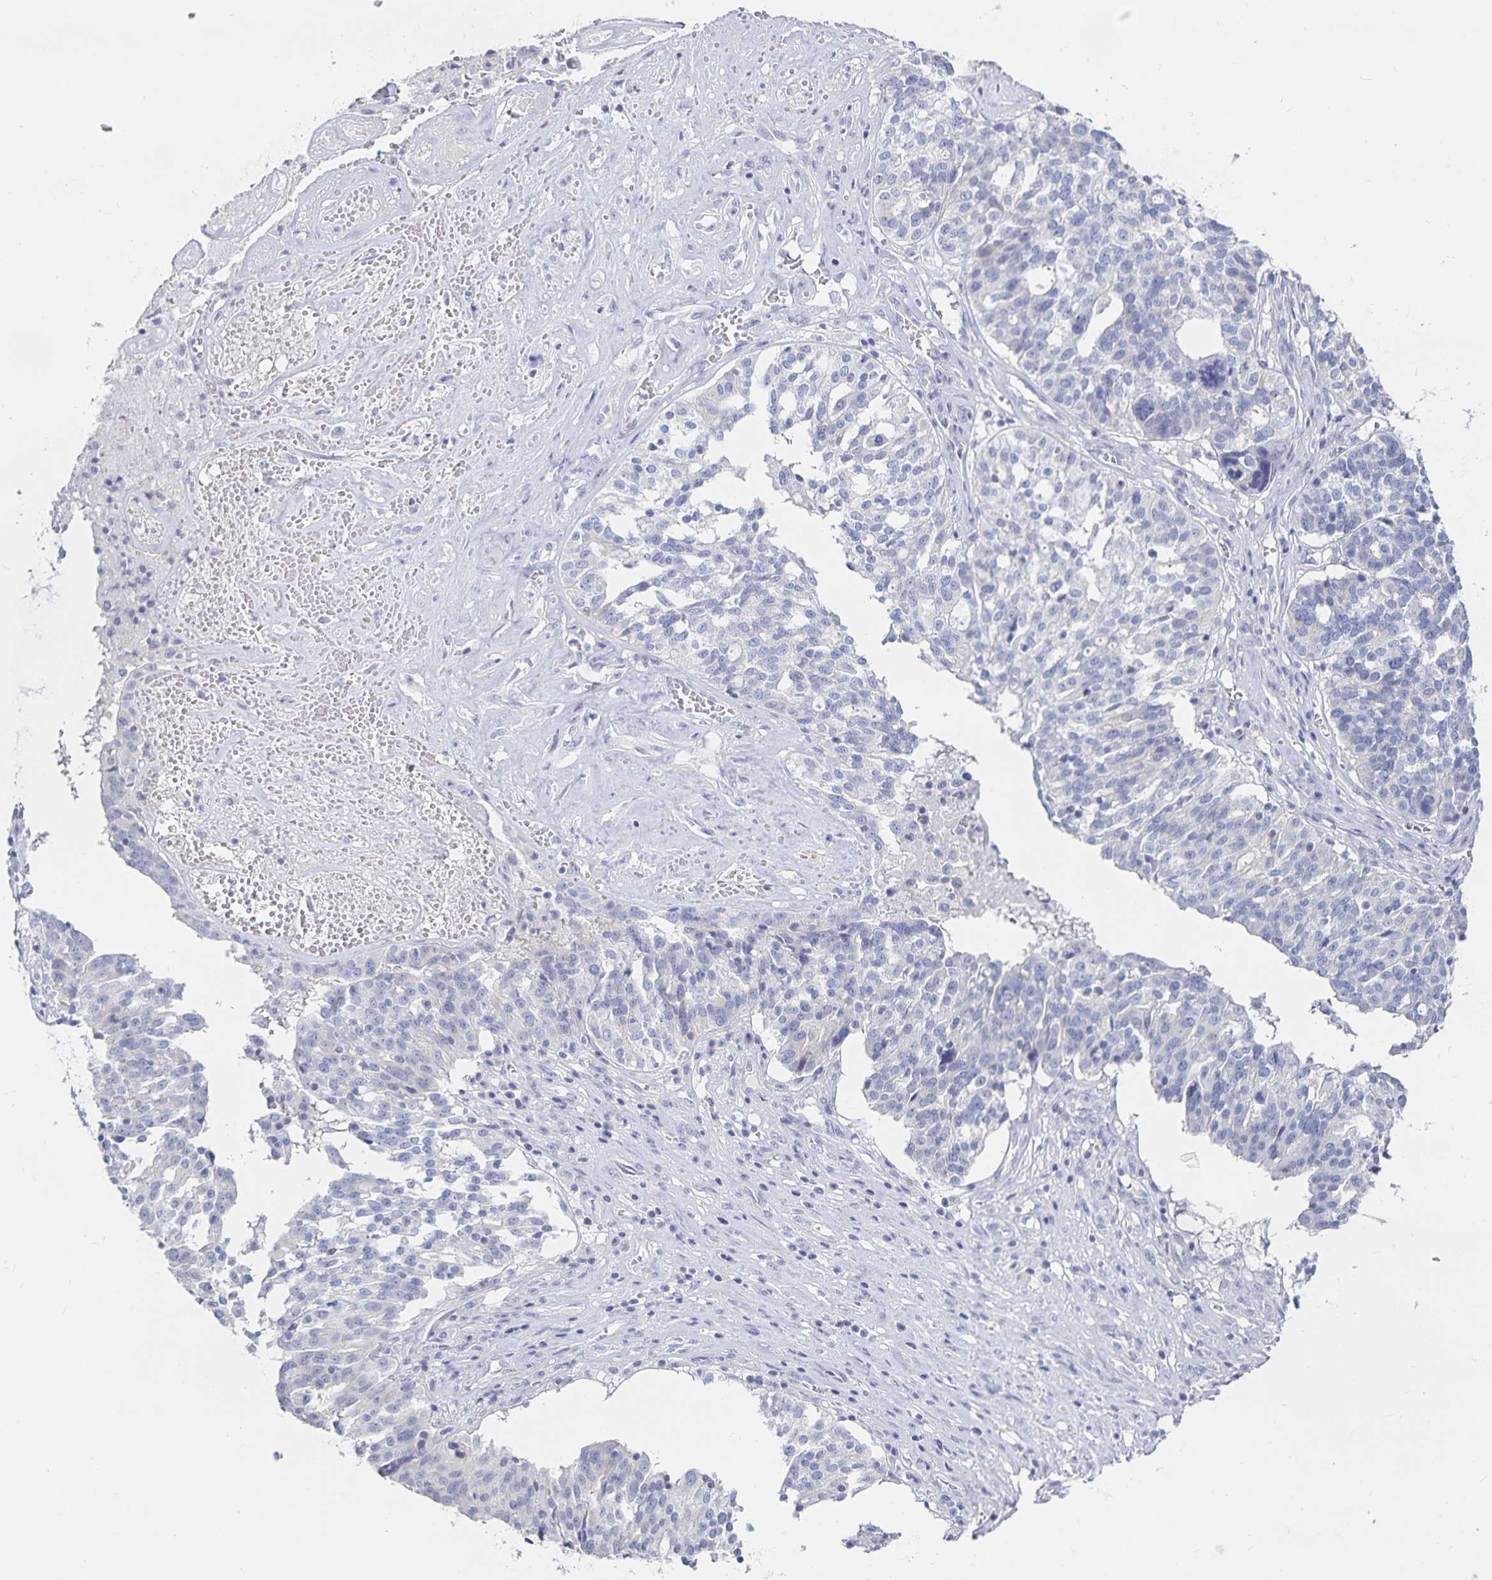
{"staining": {"intensity": "negative", "quantity": "none", "location": "none"}, "tissue": "ovarian cancer", "cell_type": "Tumor cells", "image_type": "cancer", "snomed": [{"axis": "morphology", "description": "Cystadenocarcinoma, serous, NOS"}, {"axis": "topography", "description": "Ovary"}], "caption": "Ovarian cancer was stained to show a protein in brown. There is no significant positivity in tumor cells.", "gene": "SFTPA1", "patient": {"sex": "female", "age": 59}}